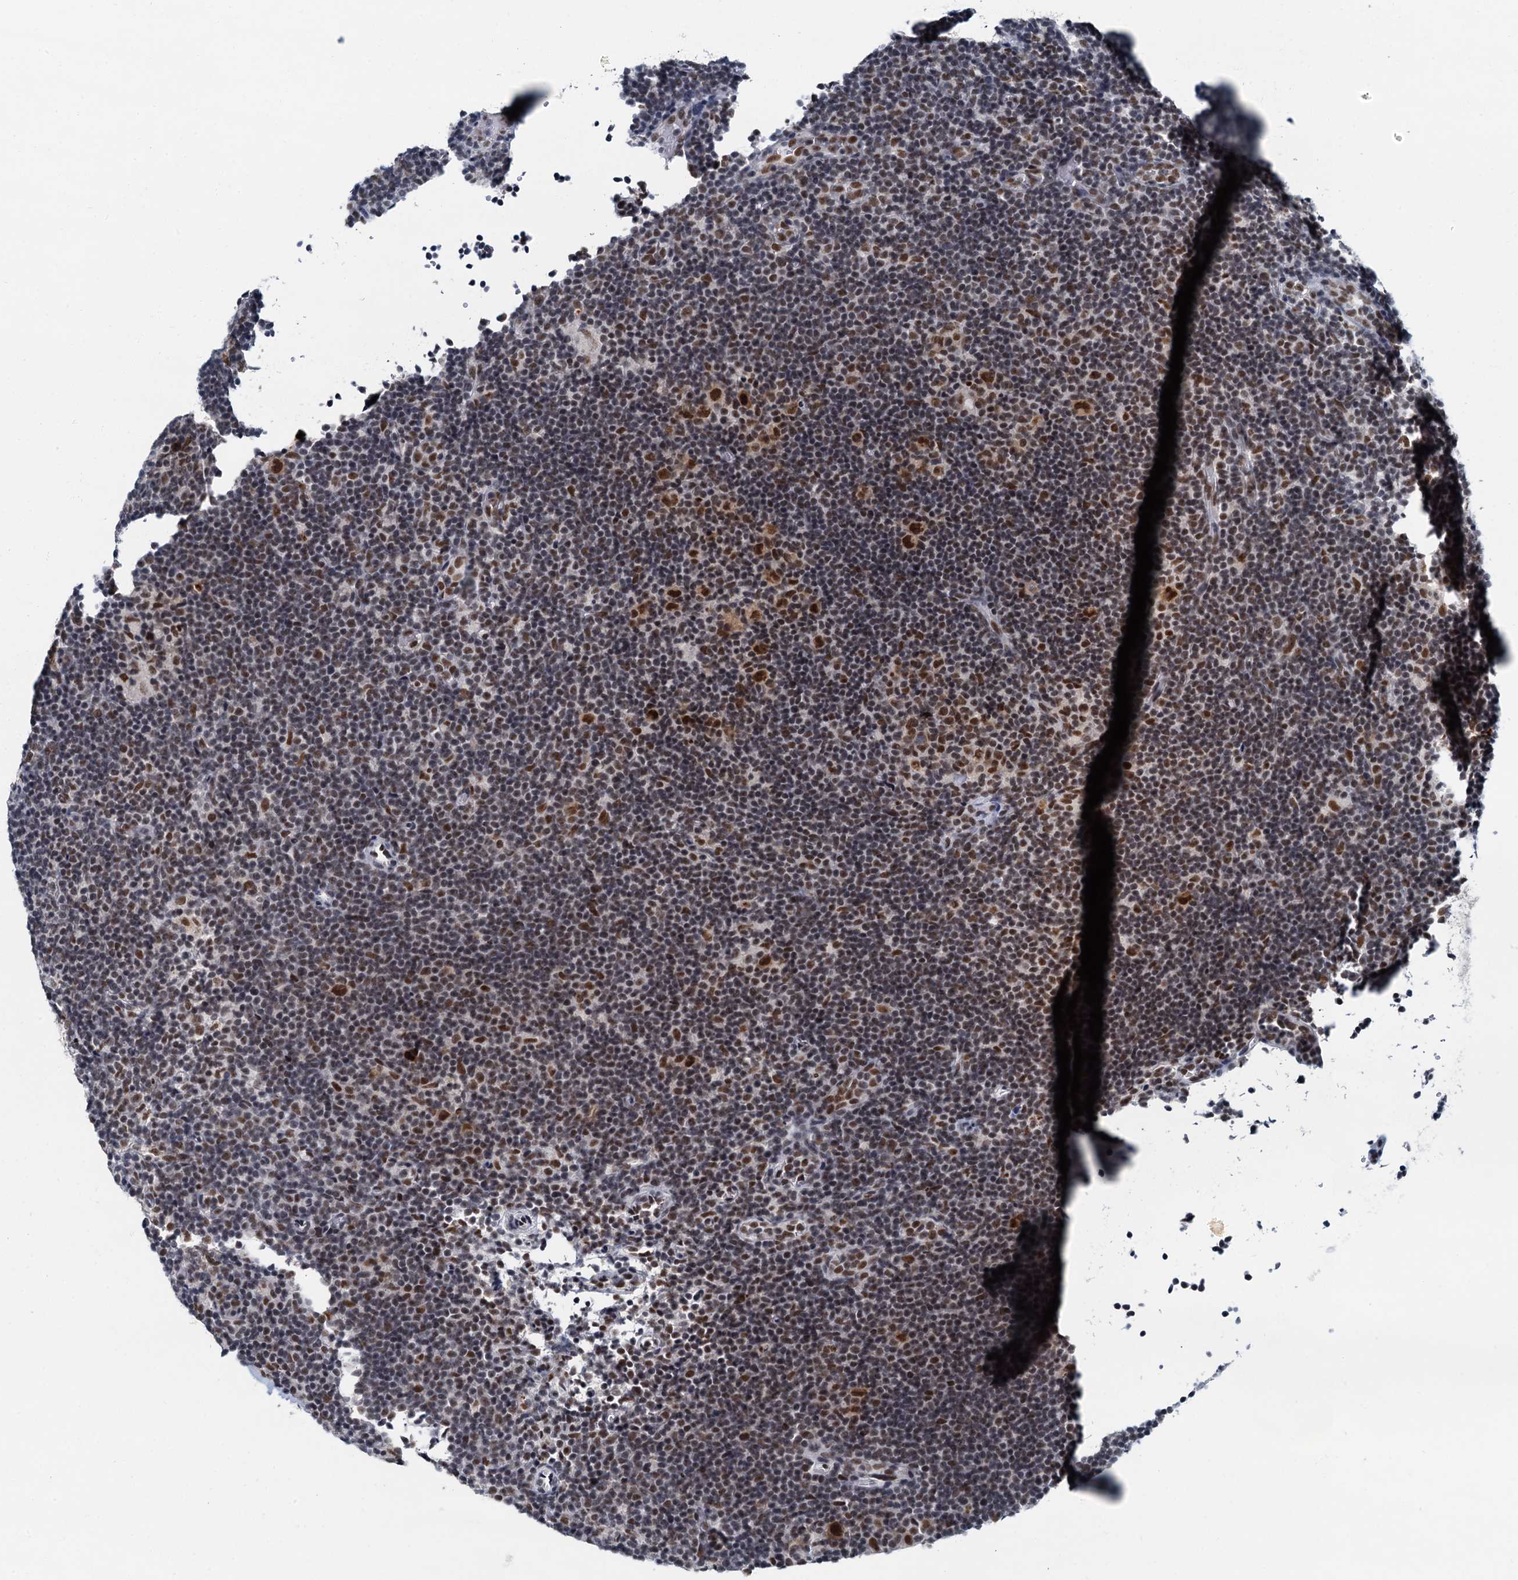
{"staining": {"intensity": "strong", "quantity": ">75%", "location": "nuclear"}, "tissue": "lymphoma", "cell_type": "Tumor cells", "image_type": "cancer", "snomed": [{"axis": "morphology", "description": "Hodgkin's disease, NOS"}, {"axis": "topography", "description": "Lymph node"}], "caption": "IHC staining of Hodgkin's disease, which exhibits high levels of strong nuclear staining in approximately >75% of tumor cells indicating strong nuclear protein positivity. The staining was performed using DAB (brown) for protein detection and nuclei were counterstained in hematoxylin (blue).", "gene": "SNRPD1", "patient": {"sex": "female", "age": 57}}